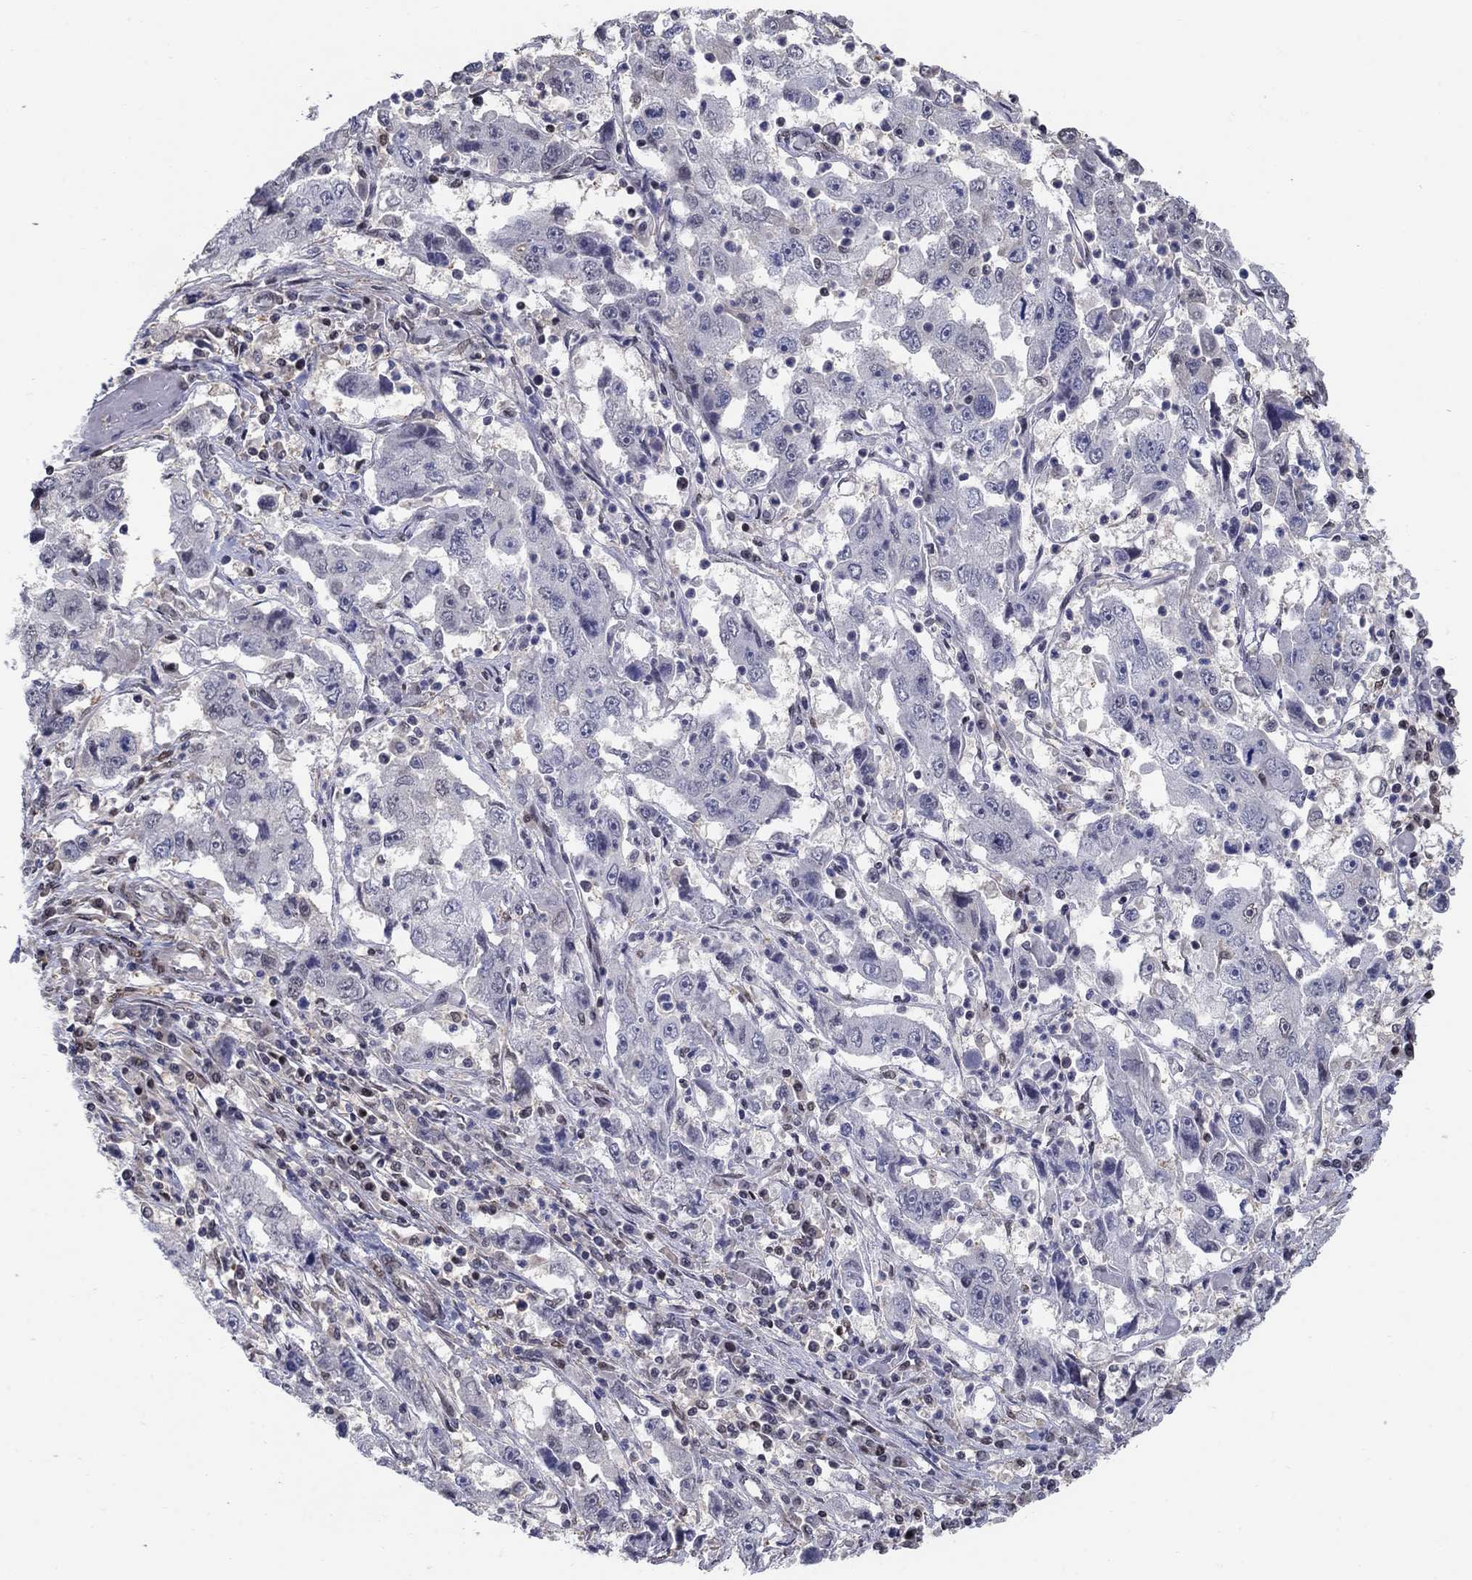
{"staining": {"intensity": "negative", "quantity": "none", "location": "none"}, "tissue": "cervical cancer", "cell_type": "Tumor cells", "image_type": "cancer", "snomed": [{"axis": "morphology", "description": "Squamous cell carcinoma, NOS"}, {"axis": "topography", "description": "Cervix"}], "caption": "The image demonstrates no staining of tumor cells in cervical squamous cell carcinoma. (IHC, brightfield microscopy, high magnification).", "gene": "CENPE", "patient": {"sex": "female", "age": 36}}